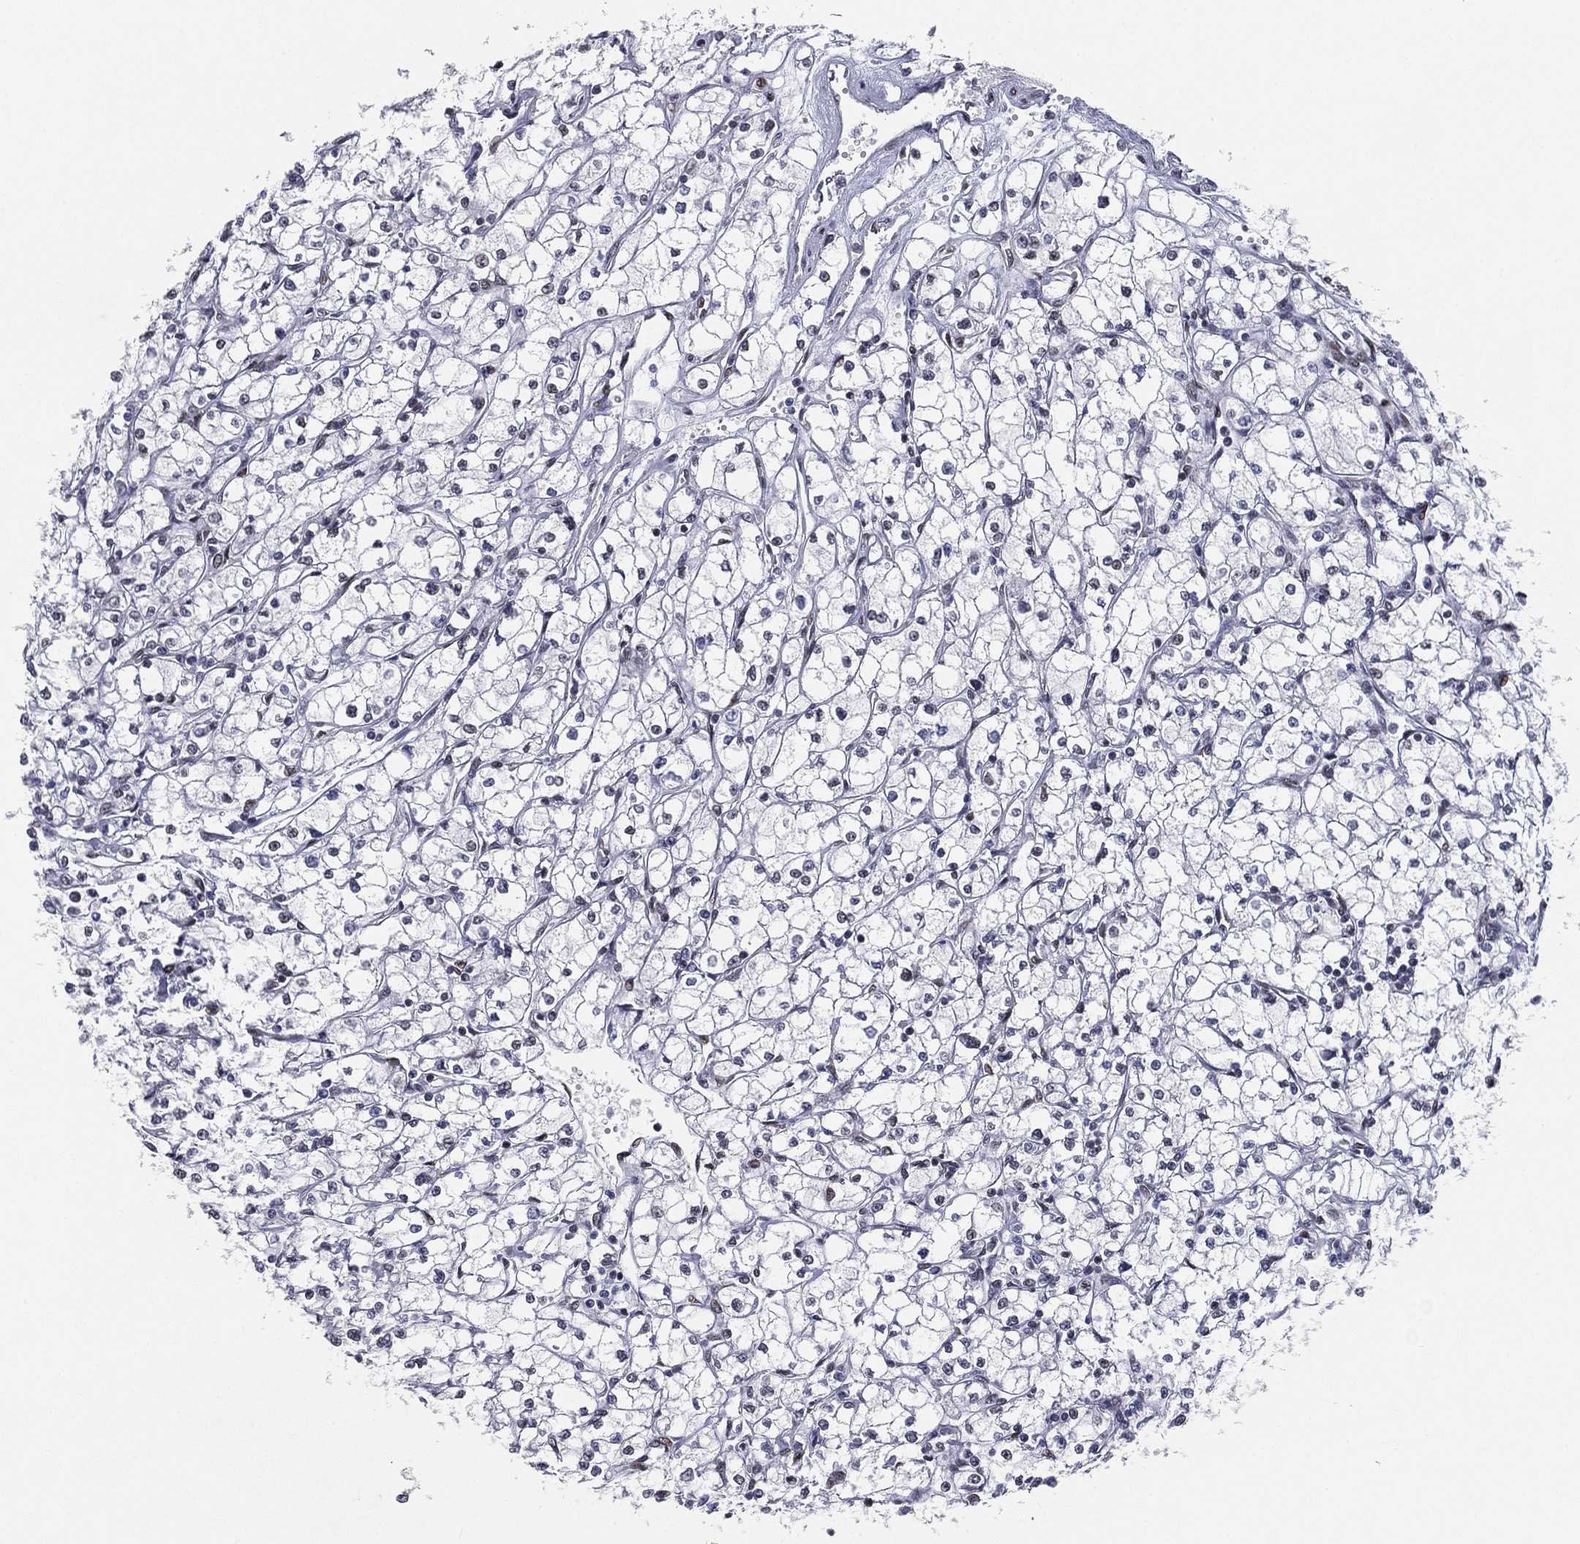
{"staining": {"intensity": "negative", "quantity": "none", "location": "none"}, "tissue": "renal cancer", "cell_type": "Tumor cells", "image_type": "cancer", "snomed": [{"axis": "morphology", "description": "Adenocarcinoma, NOS"}, {"axis": "topography", "description": "Kidney"}], "caption": "DAB (3,3'-diaminobenzidine) immunohistochemical staining of human adenocarcinoma (renal) demonstrates no significant staining in tumor cells. Brightfield microscopy of immunohistochemistry (IHC) stained with DAB (brown) and hematoxylin (blue), captured at high magnification.", "gene": "FUBP3", "patient": {"sex": "male", "age": 67}}